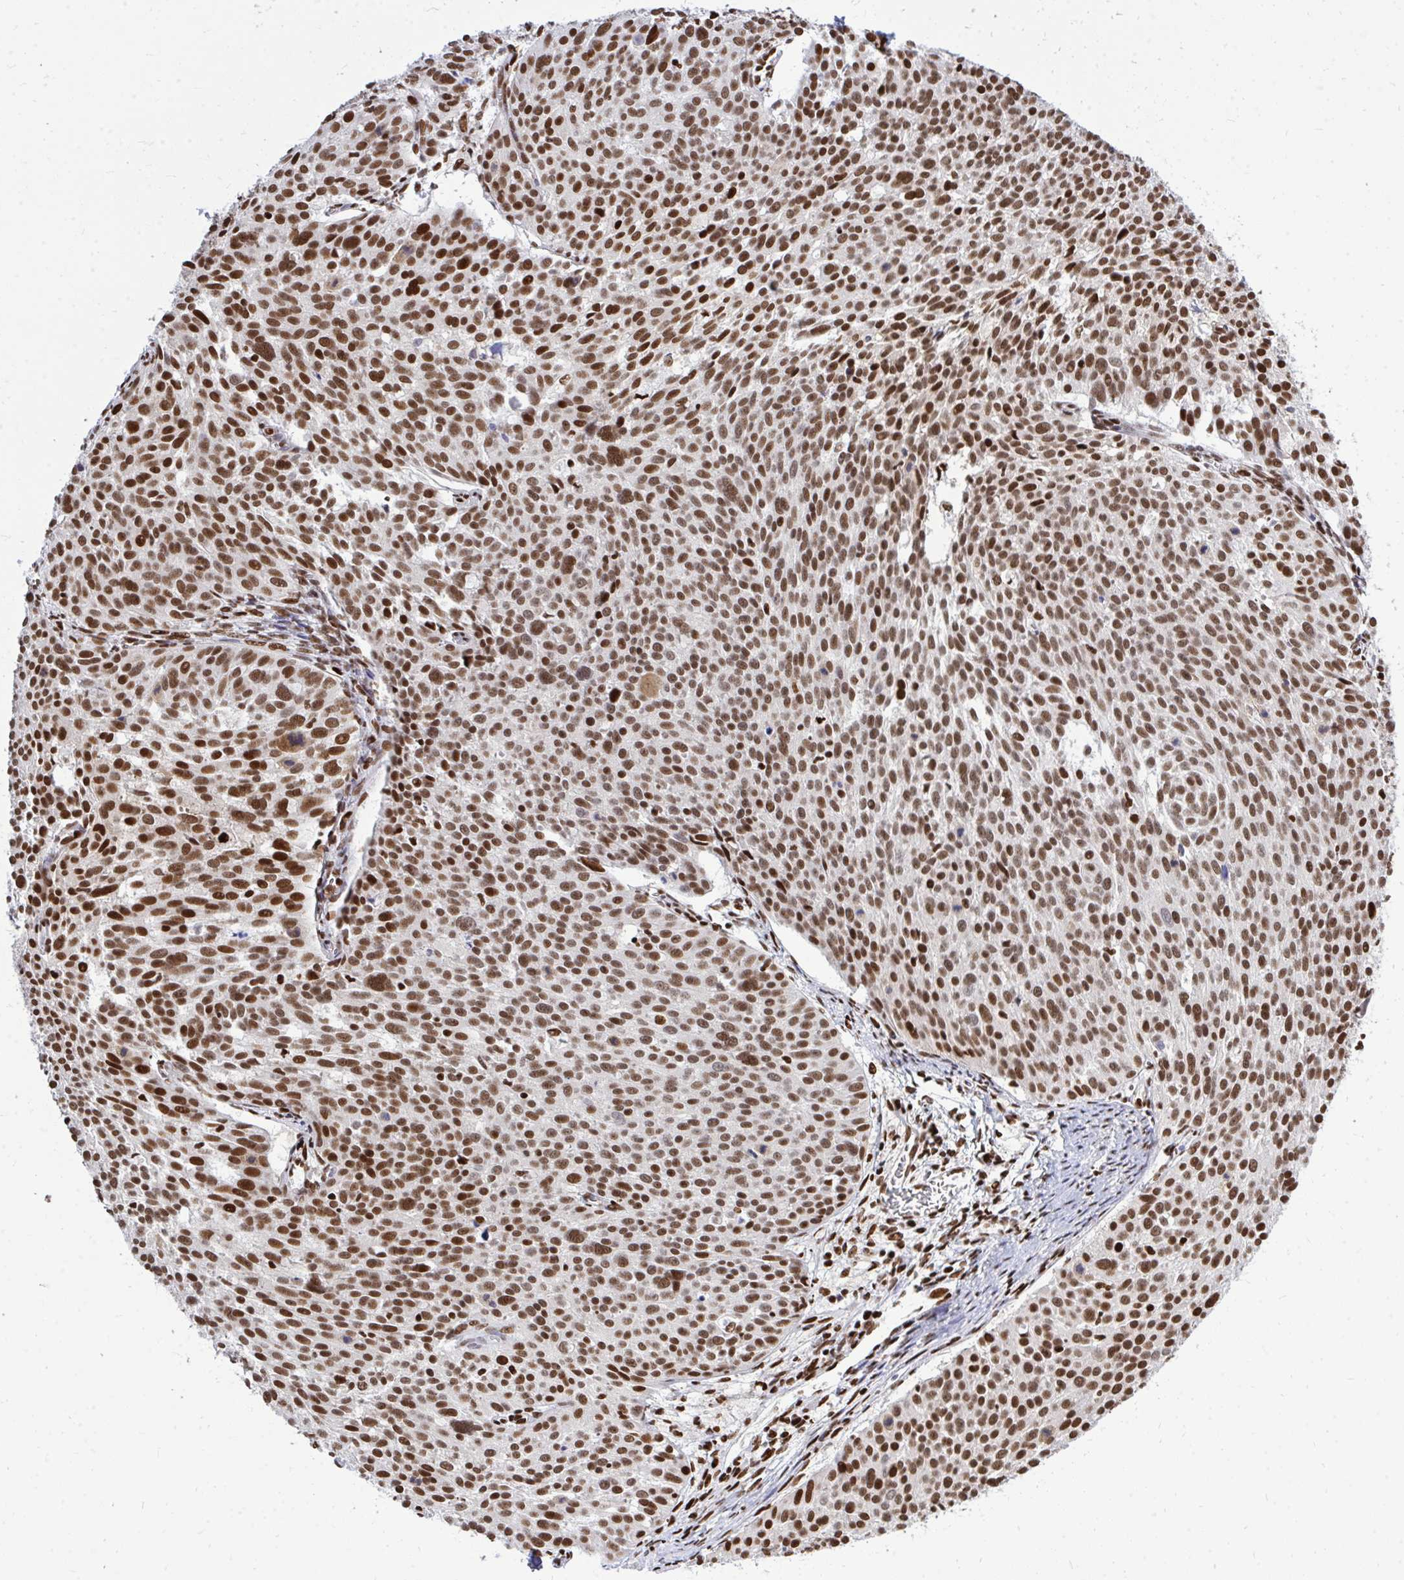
{"staining": {"intensity": "strong", "quantity": ">75%", "location": "nuclear"}, "tissue": "cervical cancer", "cell_type": "Tumor cells", "image_type": "cancer", "snomed": [{"axis": "morphology", "description": "Squamous cell carcinoma, NOS"}, {"axis": "topography", "description": "Cervix"}], "caption": "This is a micrograph of IHC staining of cervical squamous cell carcinoma, which shows strong expression in the nuclear of tumor cells.", "gene": "TBL1Y", "patient": {"sex": "female", "age": 39}}